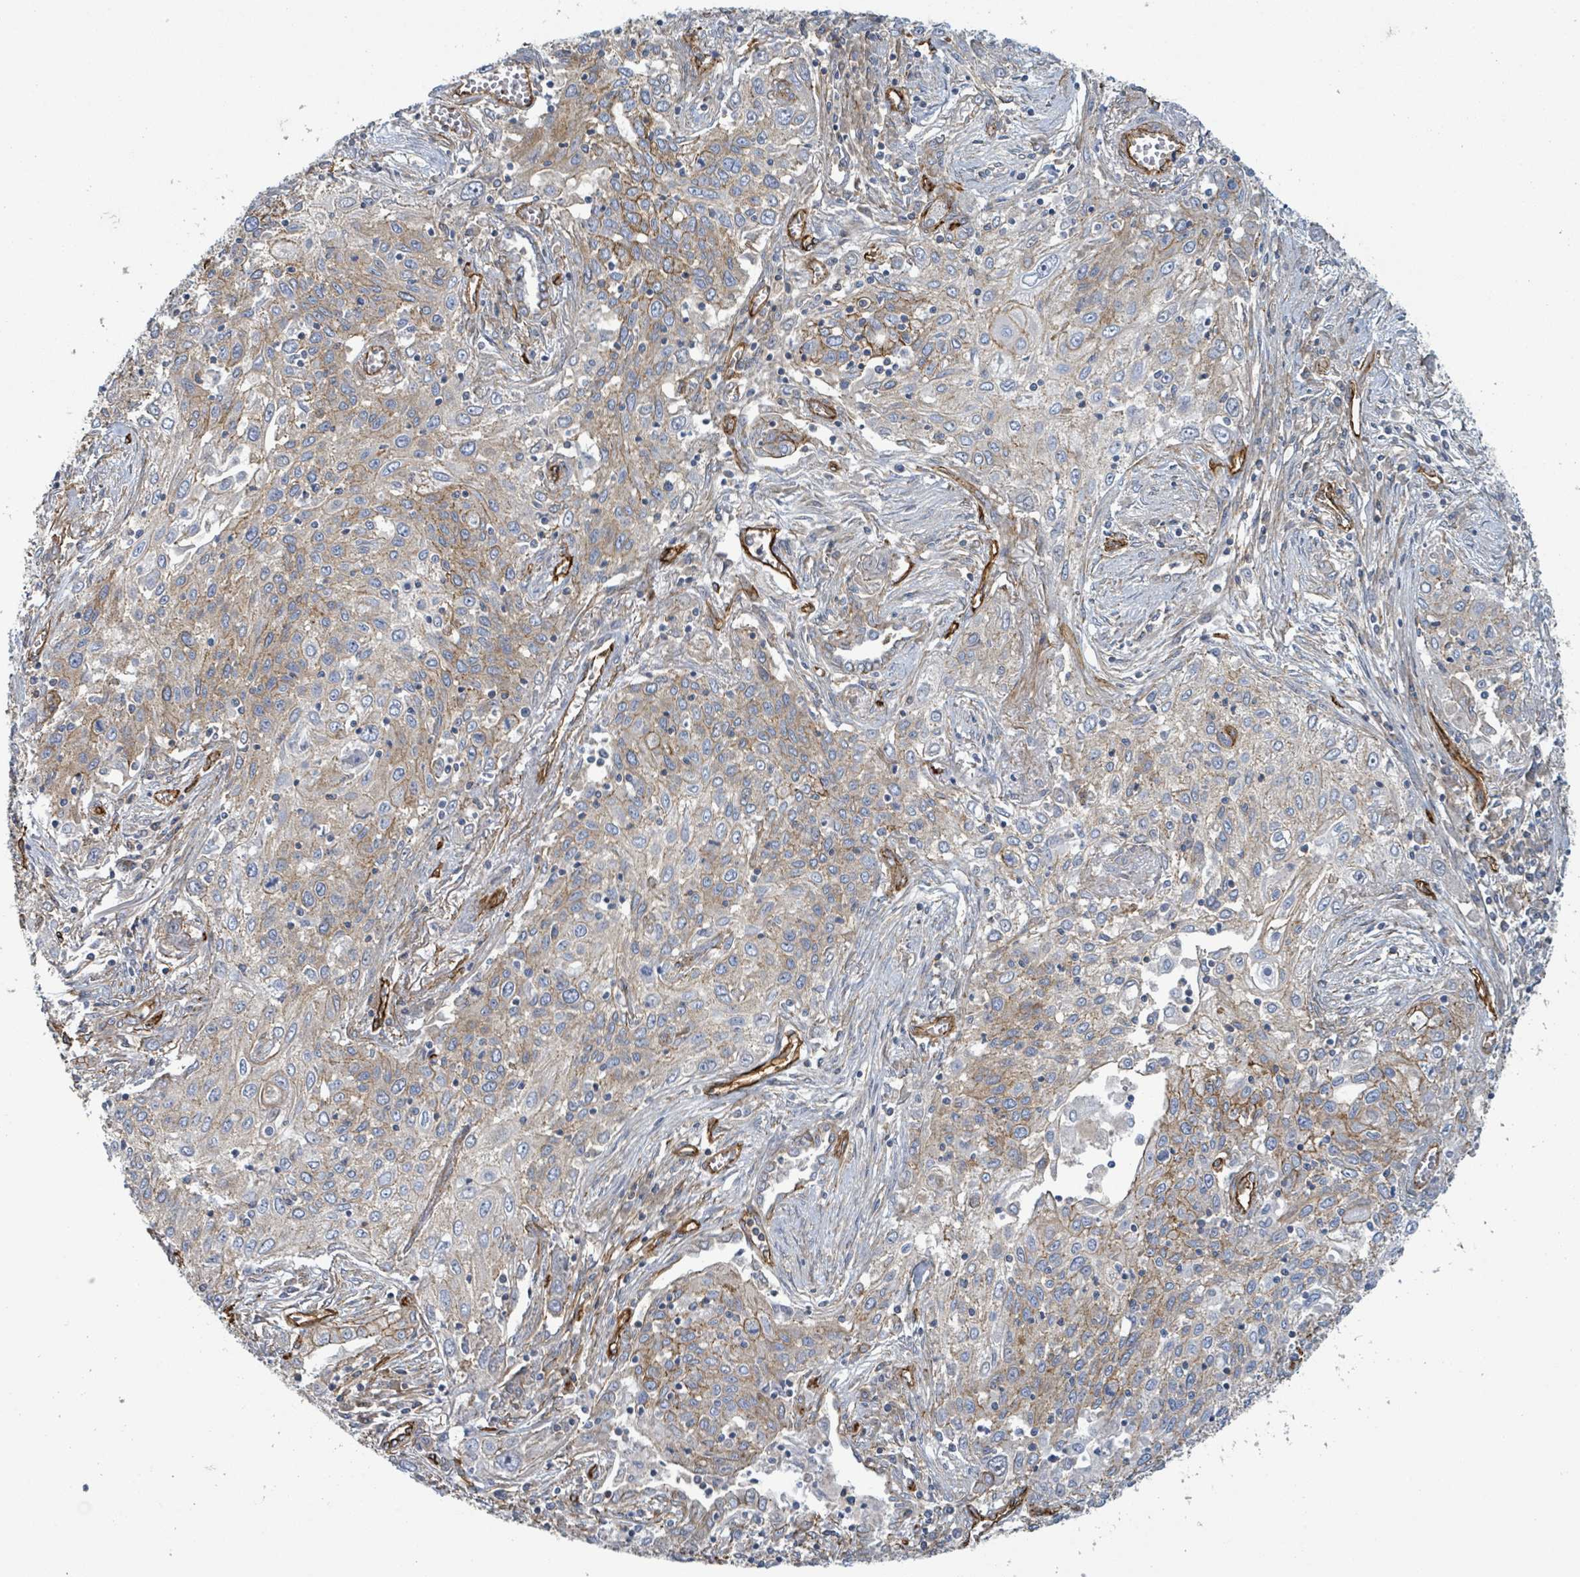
{"staining": {"intensity": "weak", "quantity": "25%-75%", "location": "cytoplasmic/membranous"}, "tissue": "lung cancer", "cell_type": "Tumor cells", "image_type": "cancer", "snomed": [{"axis": "morphology", "description": "Squamous cell carcinoma, NOS"}, {"axis": "topography", "description": "Lung"}], "caption": "Tumor cells demonstrate low levels of weak cytoplasmic/membranous expression in approximately 25%-75% of cells in squamous cell carcinoma (lung).", "gene": "LDOC1", "patient": {"sex": "female", "age": 69}}